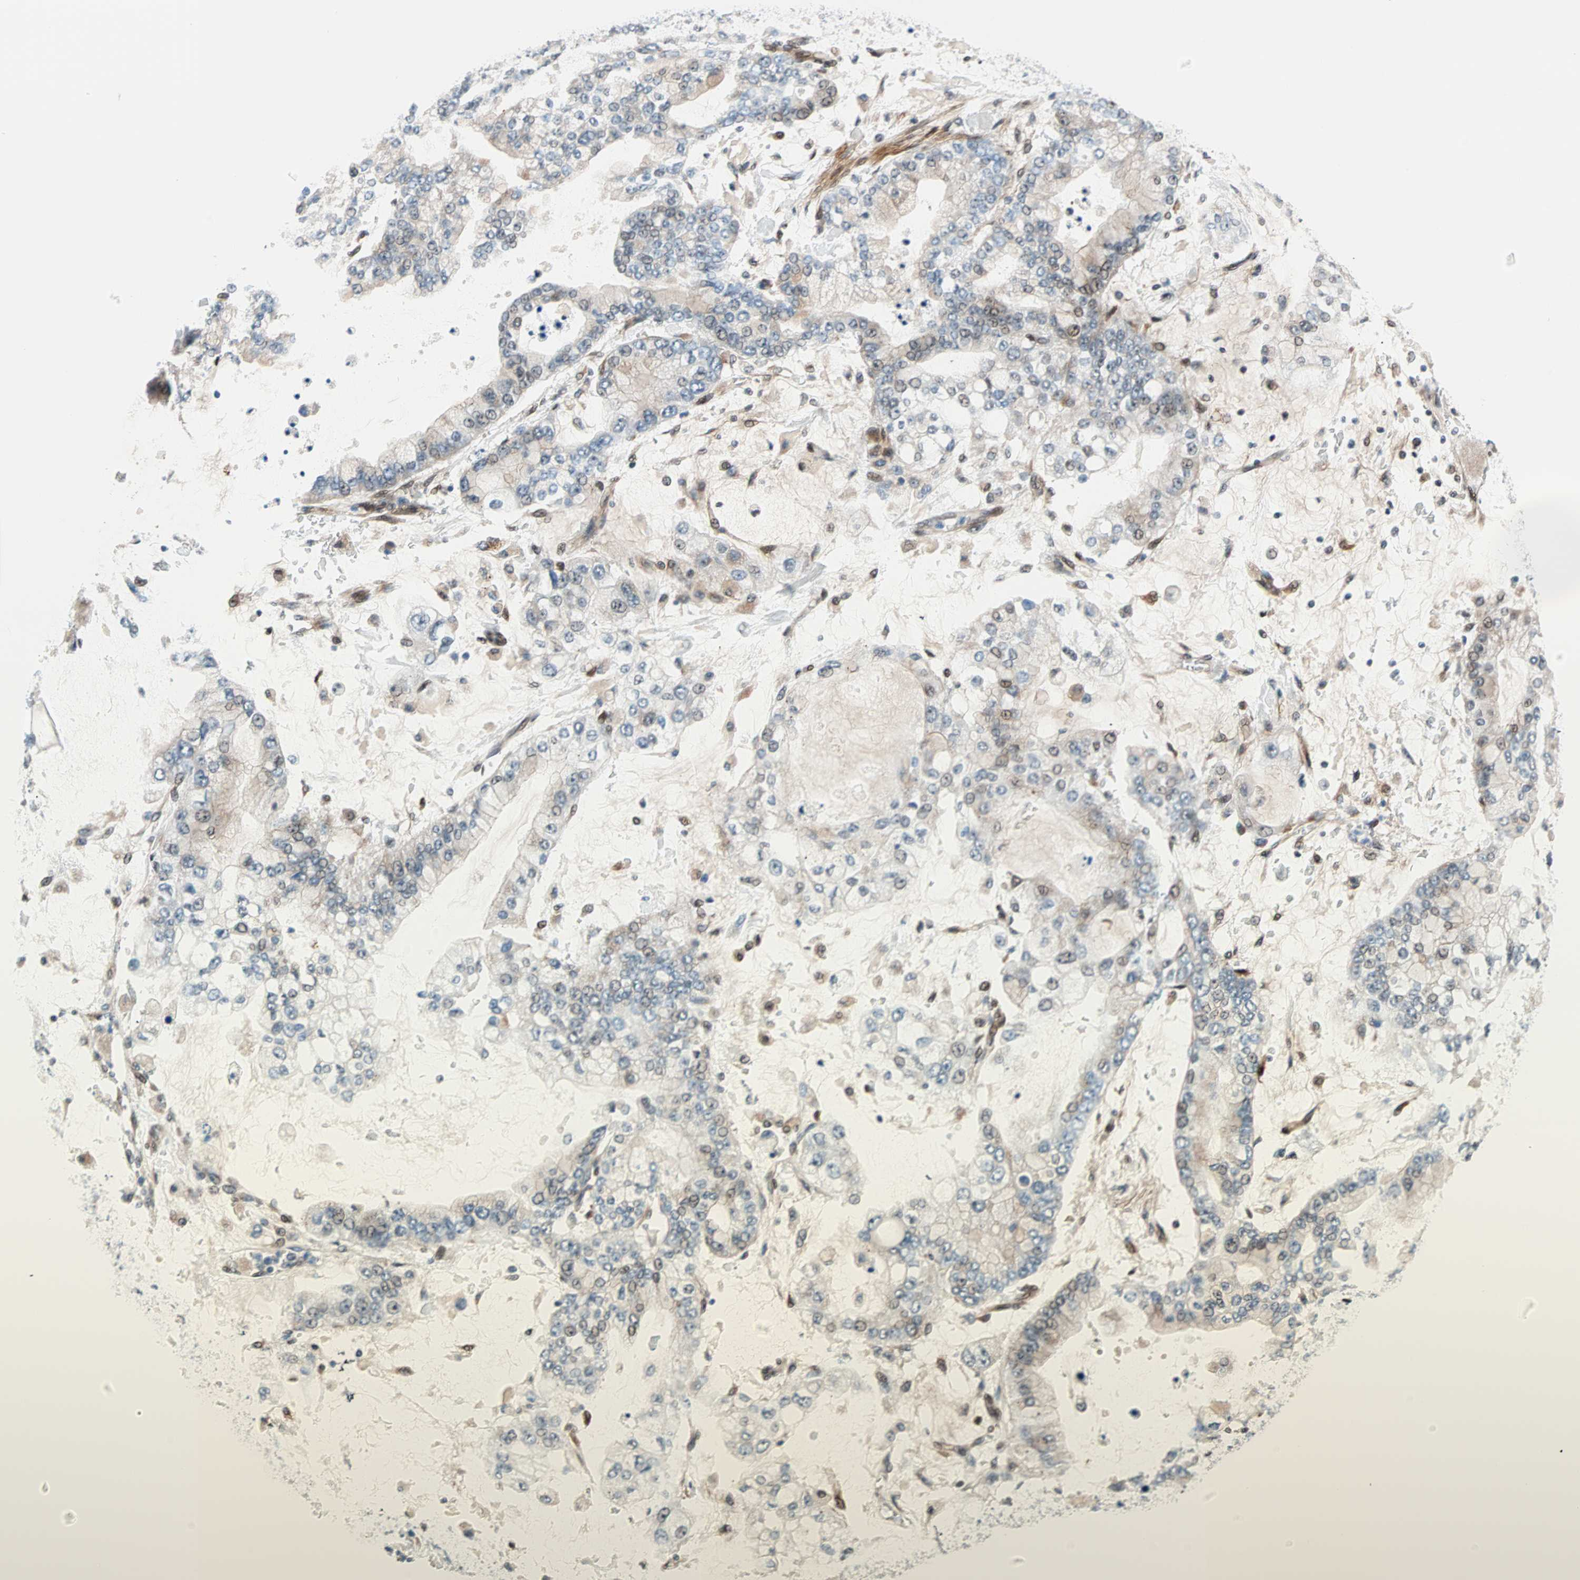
{"staining": {"intensity": "weak", "quantity": "25%-75%", "location": "cytoplasmic/membranous,nuclear"}, "tissue": "stomach cancer", "cell_type": "Tumor cells", "image_type": "cancer", "snomed": [{"axis": "morphology", "description": "Normal tissue, NOS"}, {"axis": "morphology", "description": "Adenocarcinoma, NOS"}, {"axis": "topography", "description": "Stomach, upper"}, {"axis": "topography", "description": "Stomach"}], "caption": "IHC micrograph of stomach cancer stained for a protein (brown), which demonstrates low levels of weak cytoplasmic/membranous and nuclear positivity in approximately 25%-75% of tumor cells.", "gene": "HECW1", "patient": {"sex": "male", "age": 76}}